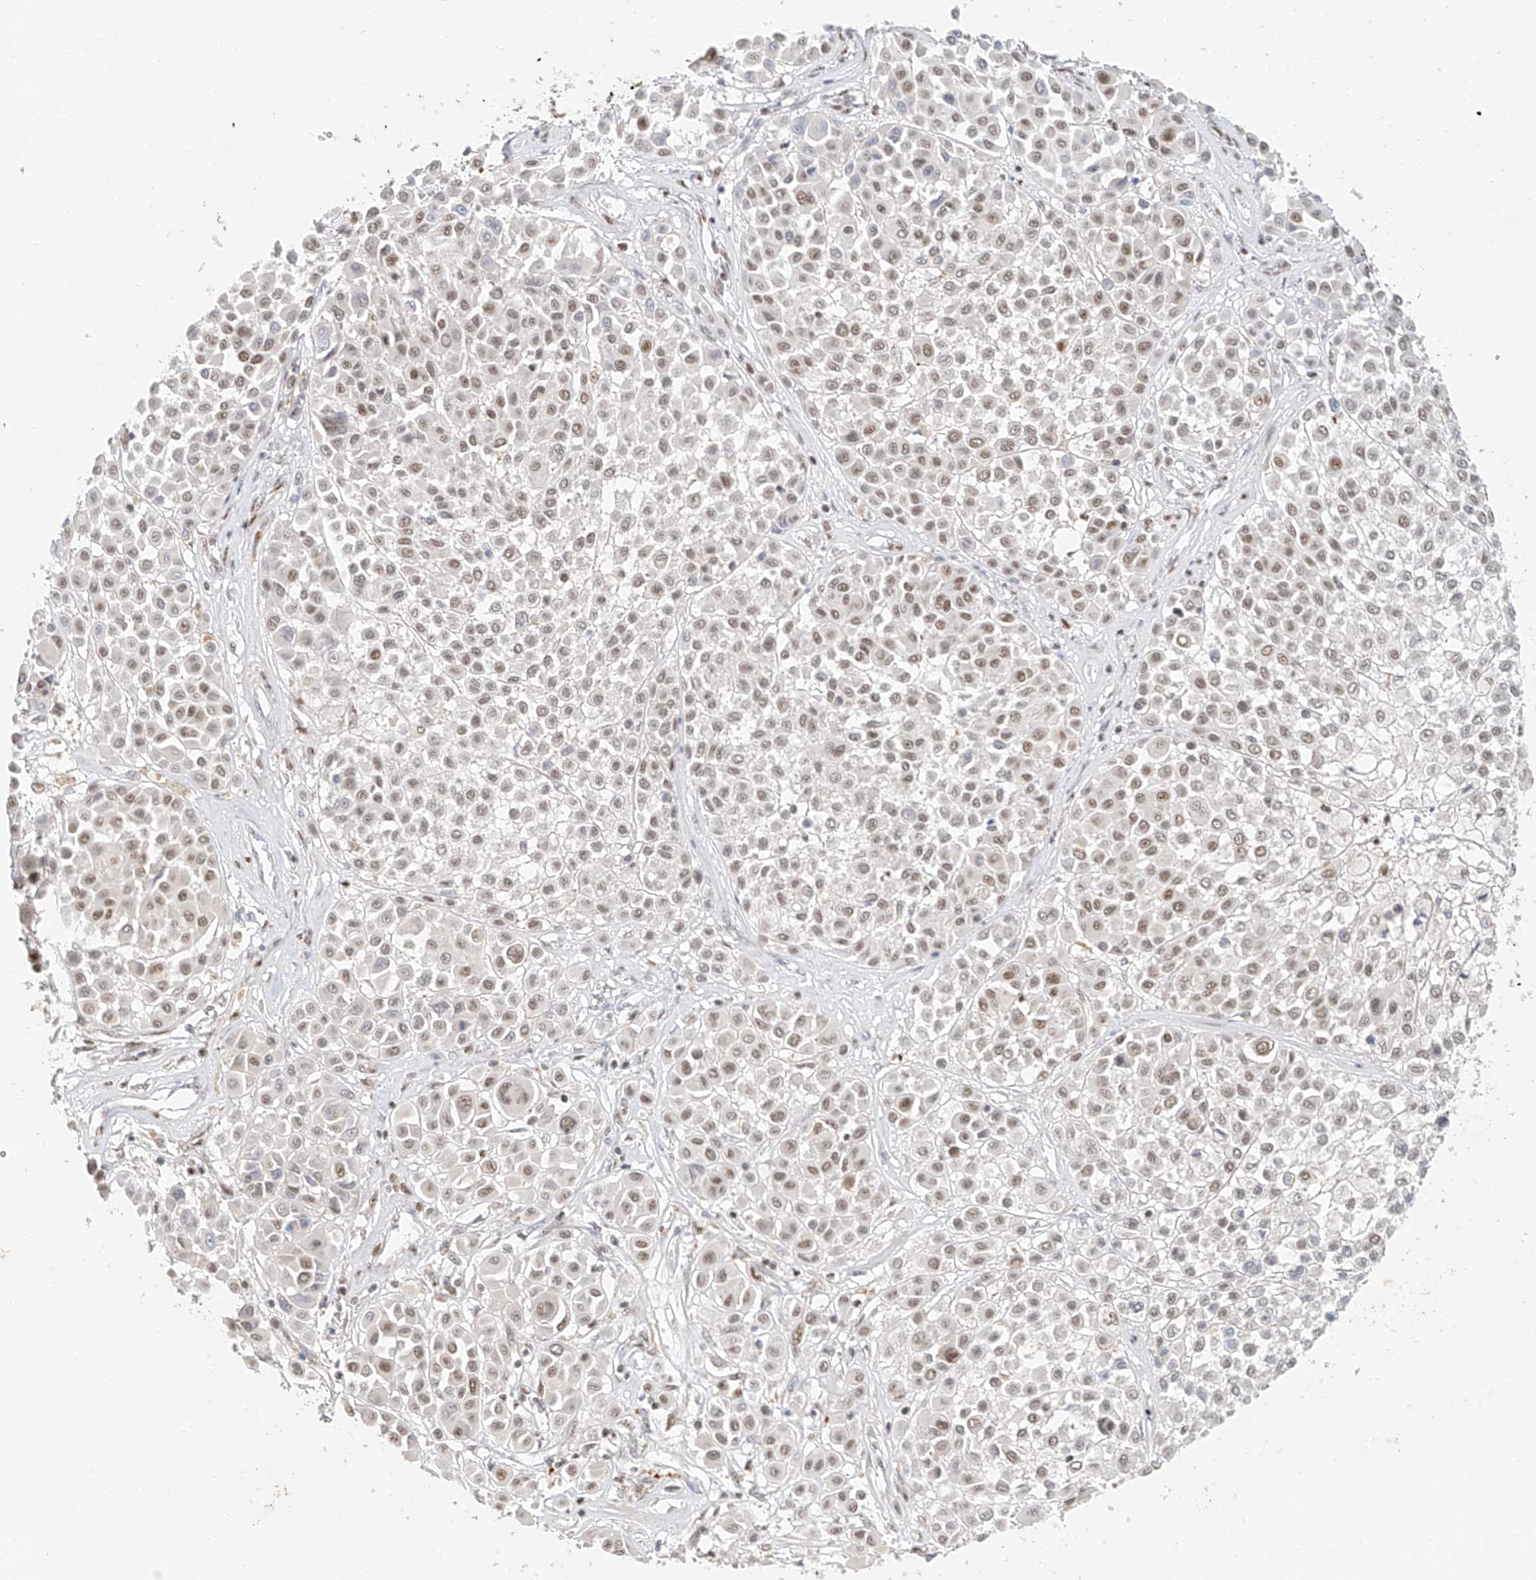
{"staining": {"intensity": "moderate", "quantity": "25%-75%", "location": "nuclear"}, "tissue": "melanoma", "cell_type": "Tumor cells", "image_type": "cancer", "snomed": [{"axis": "morphology", "description": "Malignant melanoma, Metastatic site"}, {"axis": "topography", "description": "Soft tissue"}], "caption": "The micrograph reveals a brown stain indicating the presence of a protein in the nuclear of tumor cells in melanoma.", "gene": "CXorf58", "patient": {"sex": "male", "age": 41}}